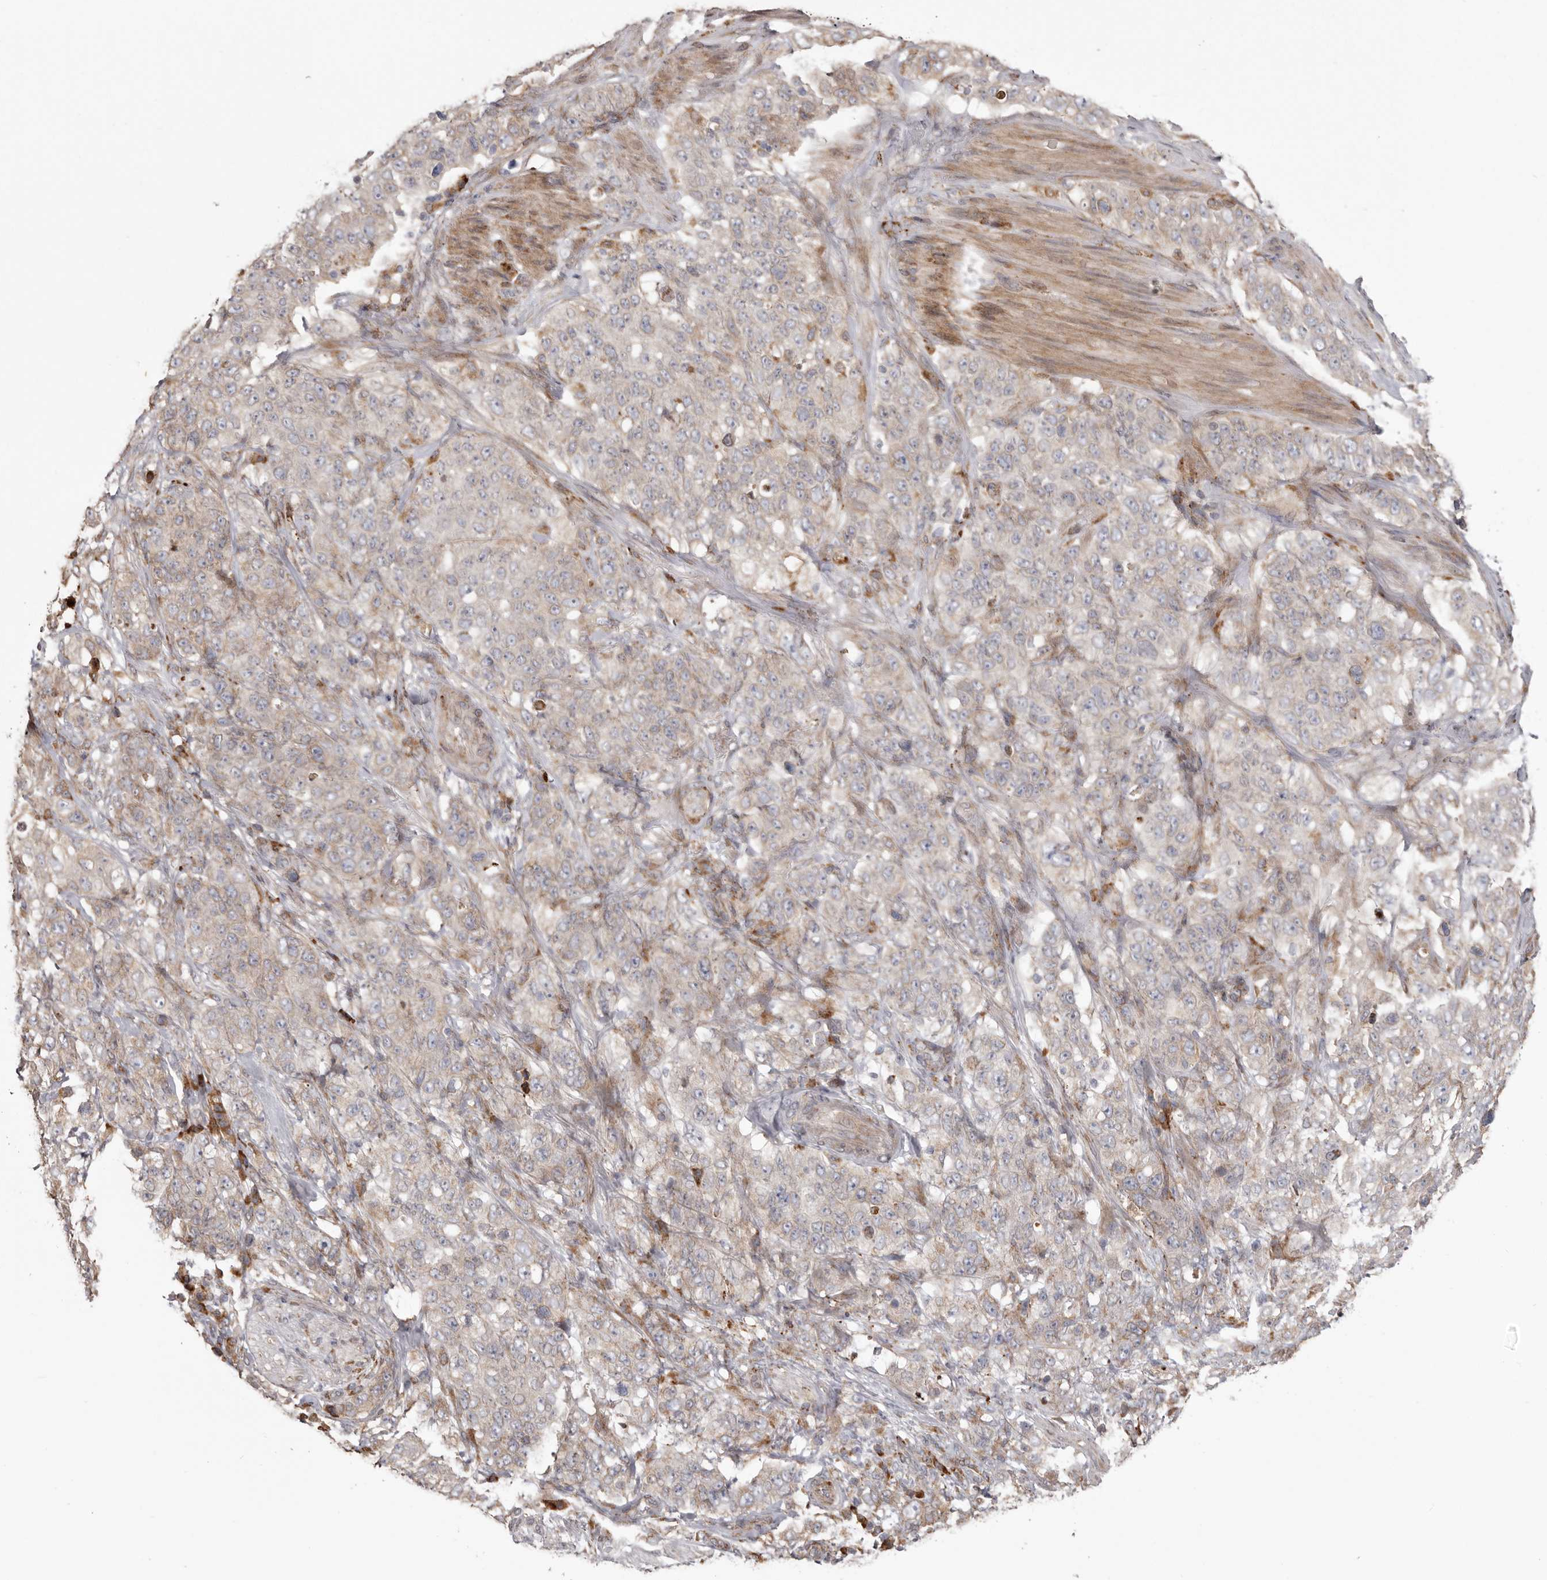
{"staining": {"intensity": "weak", "quantity": "25%-75%", "location": "cytoplasmic/membranous"}, "tissue": "stomach cancer", "cell_type": "Tumor cells", "image_type": "cancer", "snomed": [{"axis": "morphology", "description": "Adenocarcinoma, NOS"}, {"axis": "topography", "description": "Stomach"}], "caption": "A low amount of weak cytoplasmic/membranous positivity is present in approximately 25%-75% of tumor cells in stomach cancer (adenocarcinoma) tissue.", "gene": "NUP43", "patient": {"sex": "male", "age": 48}}